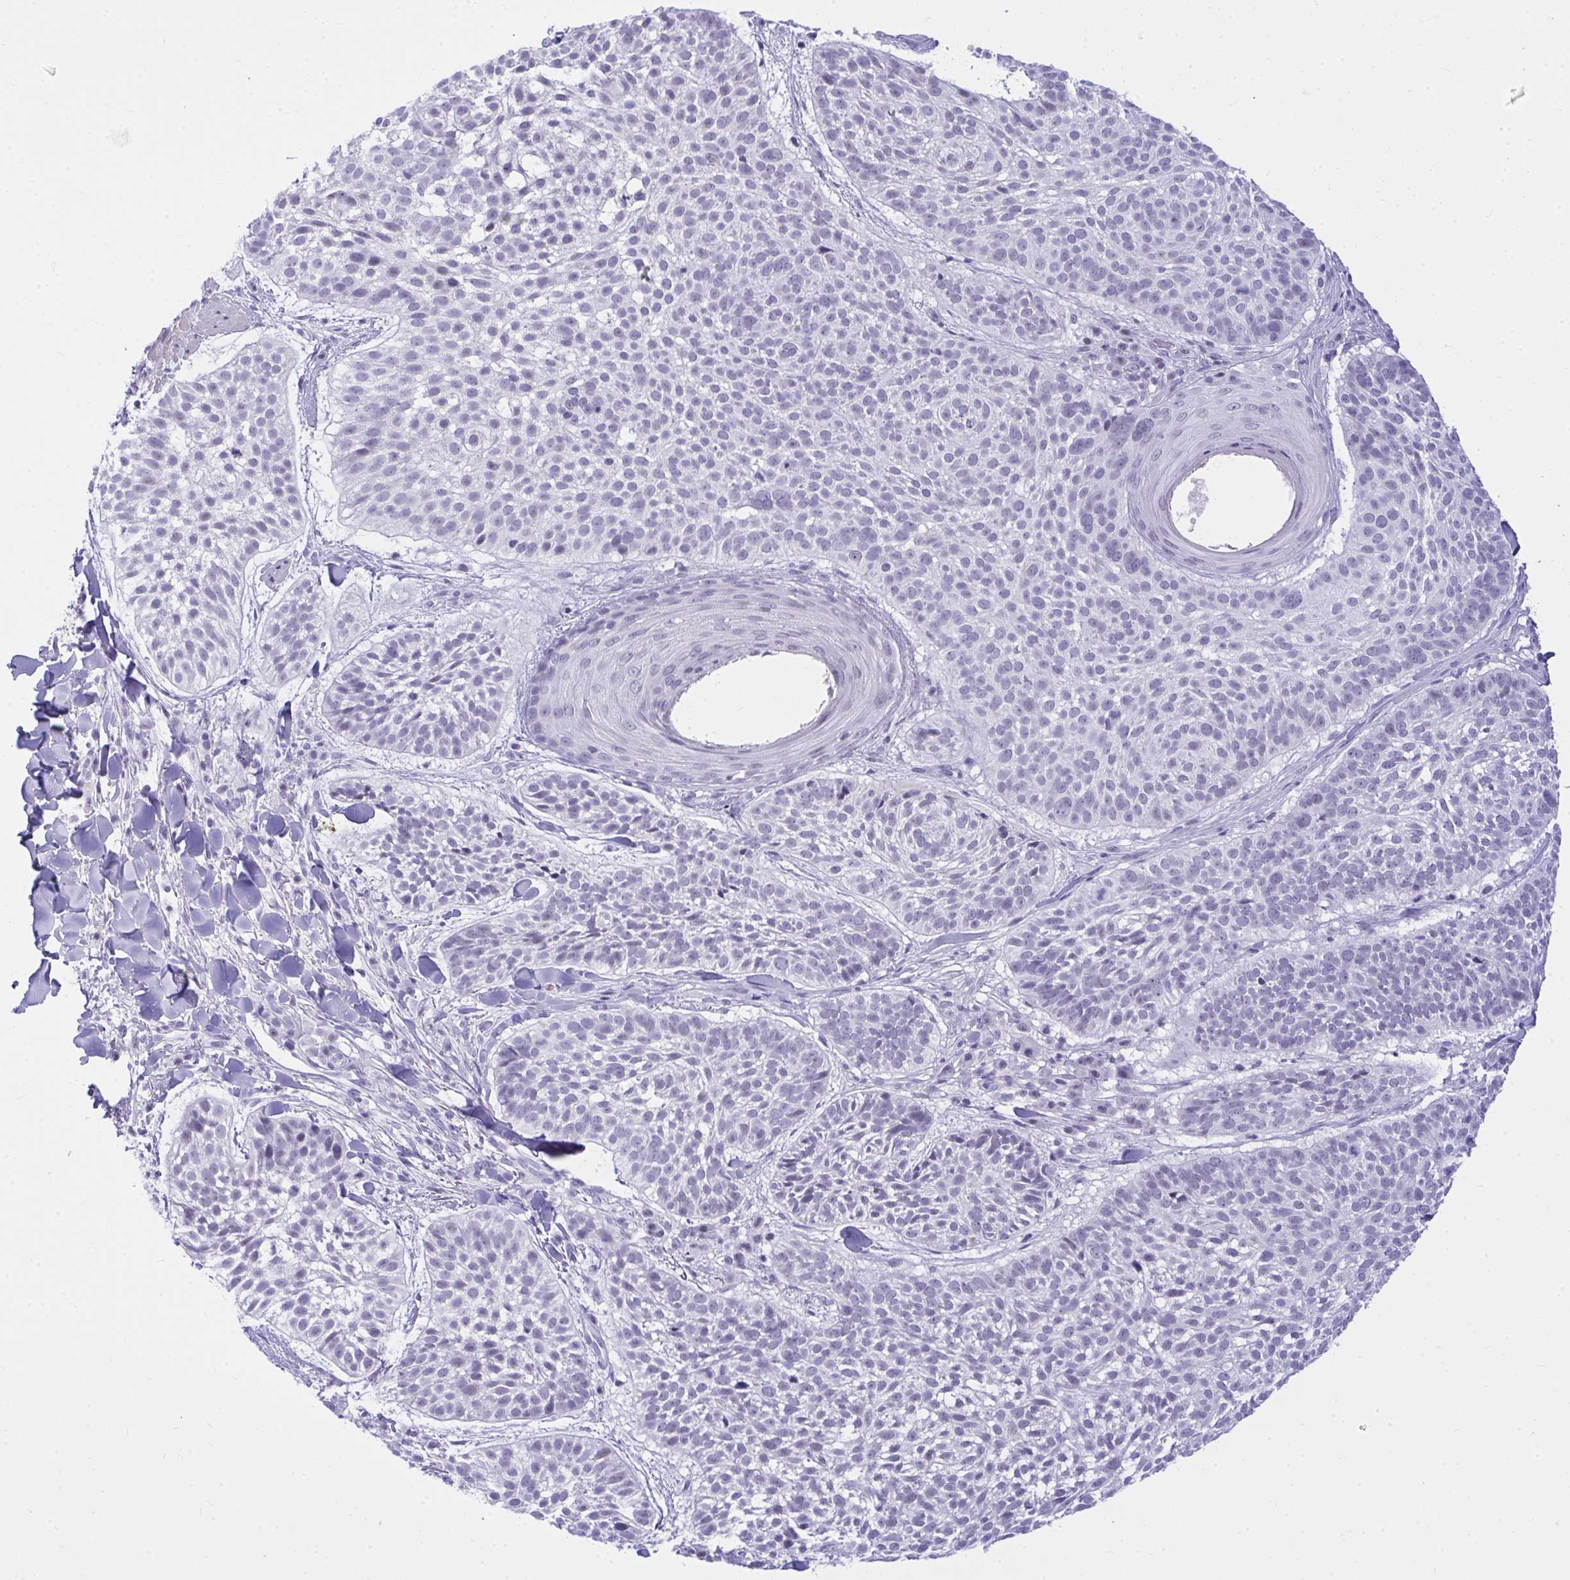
{"staining": {"intensity": "negative", "quantity": "none", "location": "none"}, "tissue": "skin cancer", "cell_type": "Tumor cells", "image_type": "cancer", "snomed": [{"axis": "morphology", "description": "Basal cell carcinoma"}, {"axis": "topography", "description": "Skin"}, {"axis": "topography", "description": "Skin of scalp"}], "caption": "This is an immunohistochemistry histopathology image of skin cancer. There is no expression in tumor cells.", "gene": "OR5F1", "patient": {"sex": "female", "age": 45}}